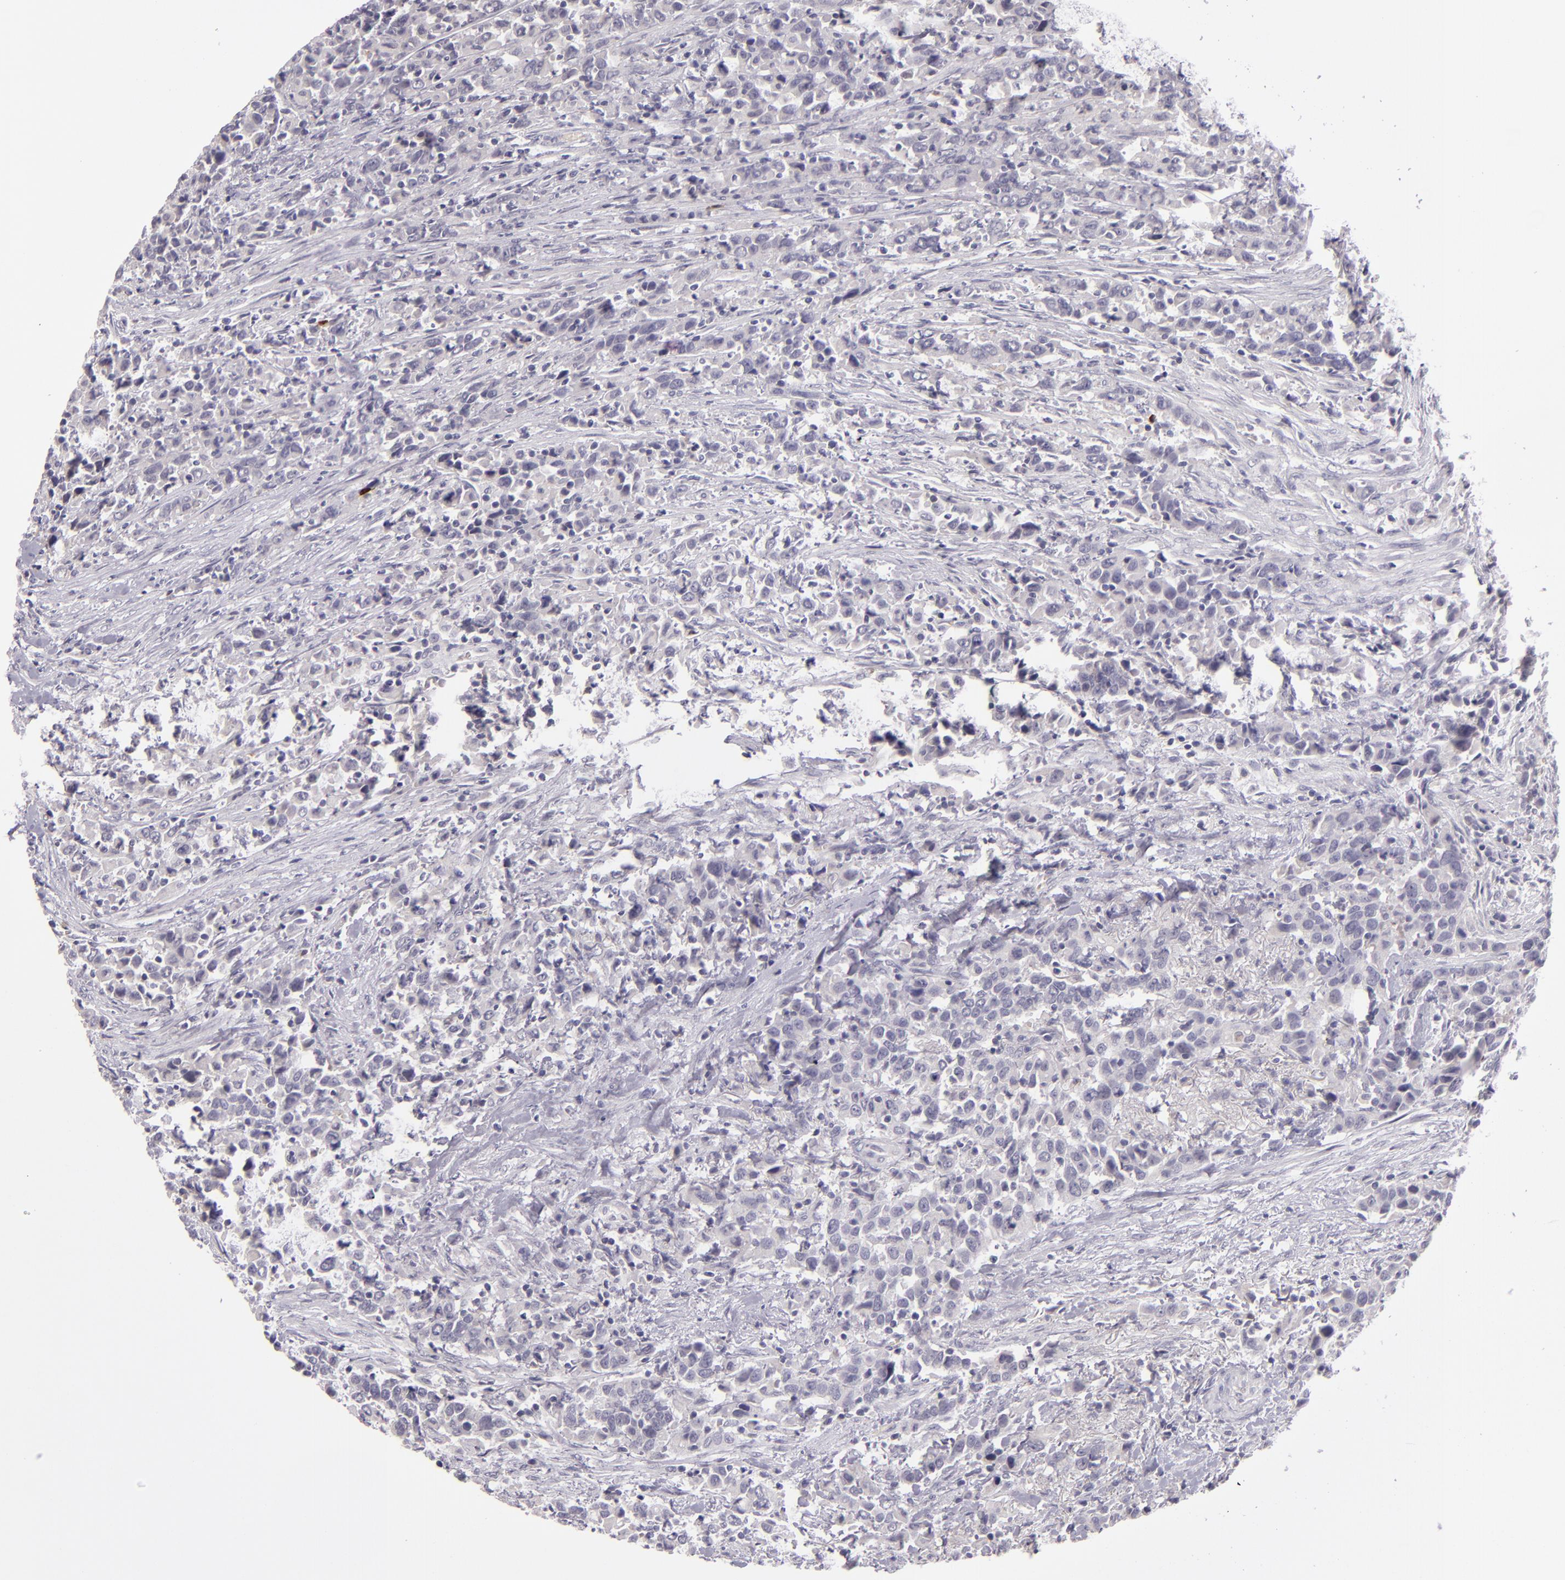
{"staining": {"intensity": "negative", "quantity": "none", "location": "none"}, "tissue": "urothelial cancer", "cell_type": "Tumor cells", "image_type": "cancer", "snomed": [{"axis": "morphology", "description": "Urothelial carcinoma, High grade"}, {"axis": "topography", "description": "Urinary bladder"}], "caption": "Immunohistochemical staining of human urothelial carcinoma (high-grade) exhibits no significant positivity in tumor cells.", "gene": "SNCB", "patient": {"sex": "male", "age": 61}}